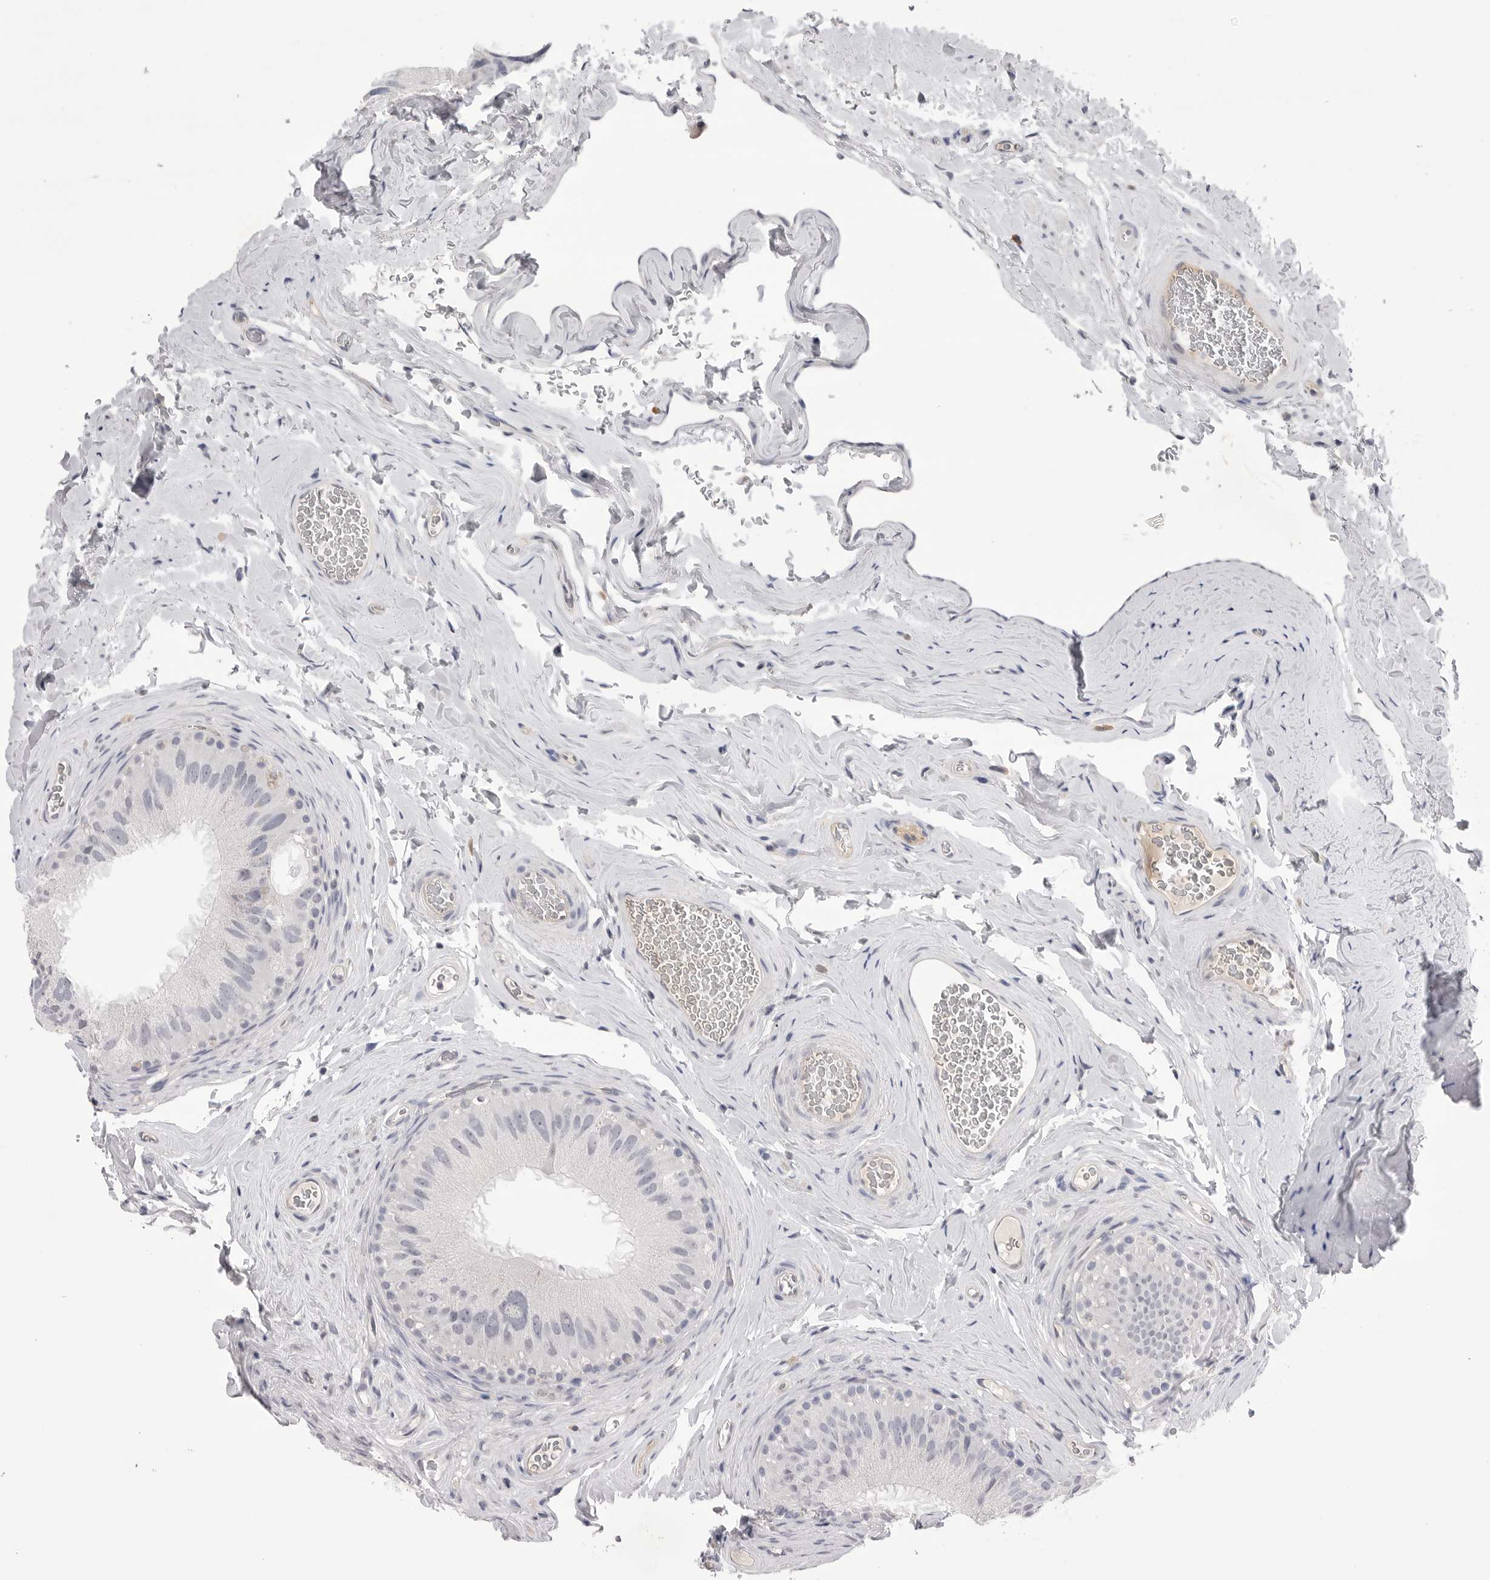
{"staining": {"intensity": "weak", "quantity": "<25%", "location": "nuclear"}, "tissue": "epididymis", "cell_type": "Glandular cells", "image_type": "normal", "snomed": [{"axis": "morphology", "description": "Normal tissue, NOS"}, {"axis": "topography", "description": "Vascular tissue"}, {"axis": "topography", "description": "Epididymis"}], "caption": "Photomicrograph shows no protein staining in glandular cells of normal epididymis. (DAB (3,3'-diaminobenzidine) IHC, high magnification).", "gene": "DLGAP3", "patient": {"sex": "male", "age": 49}}